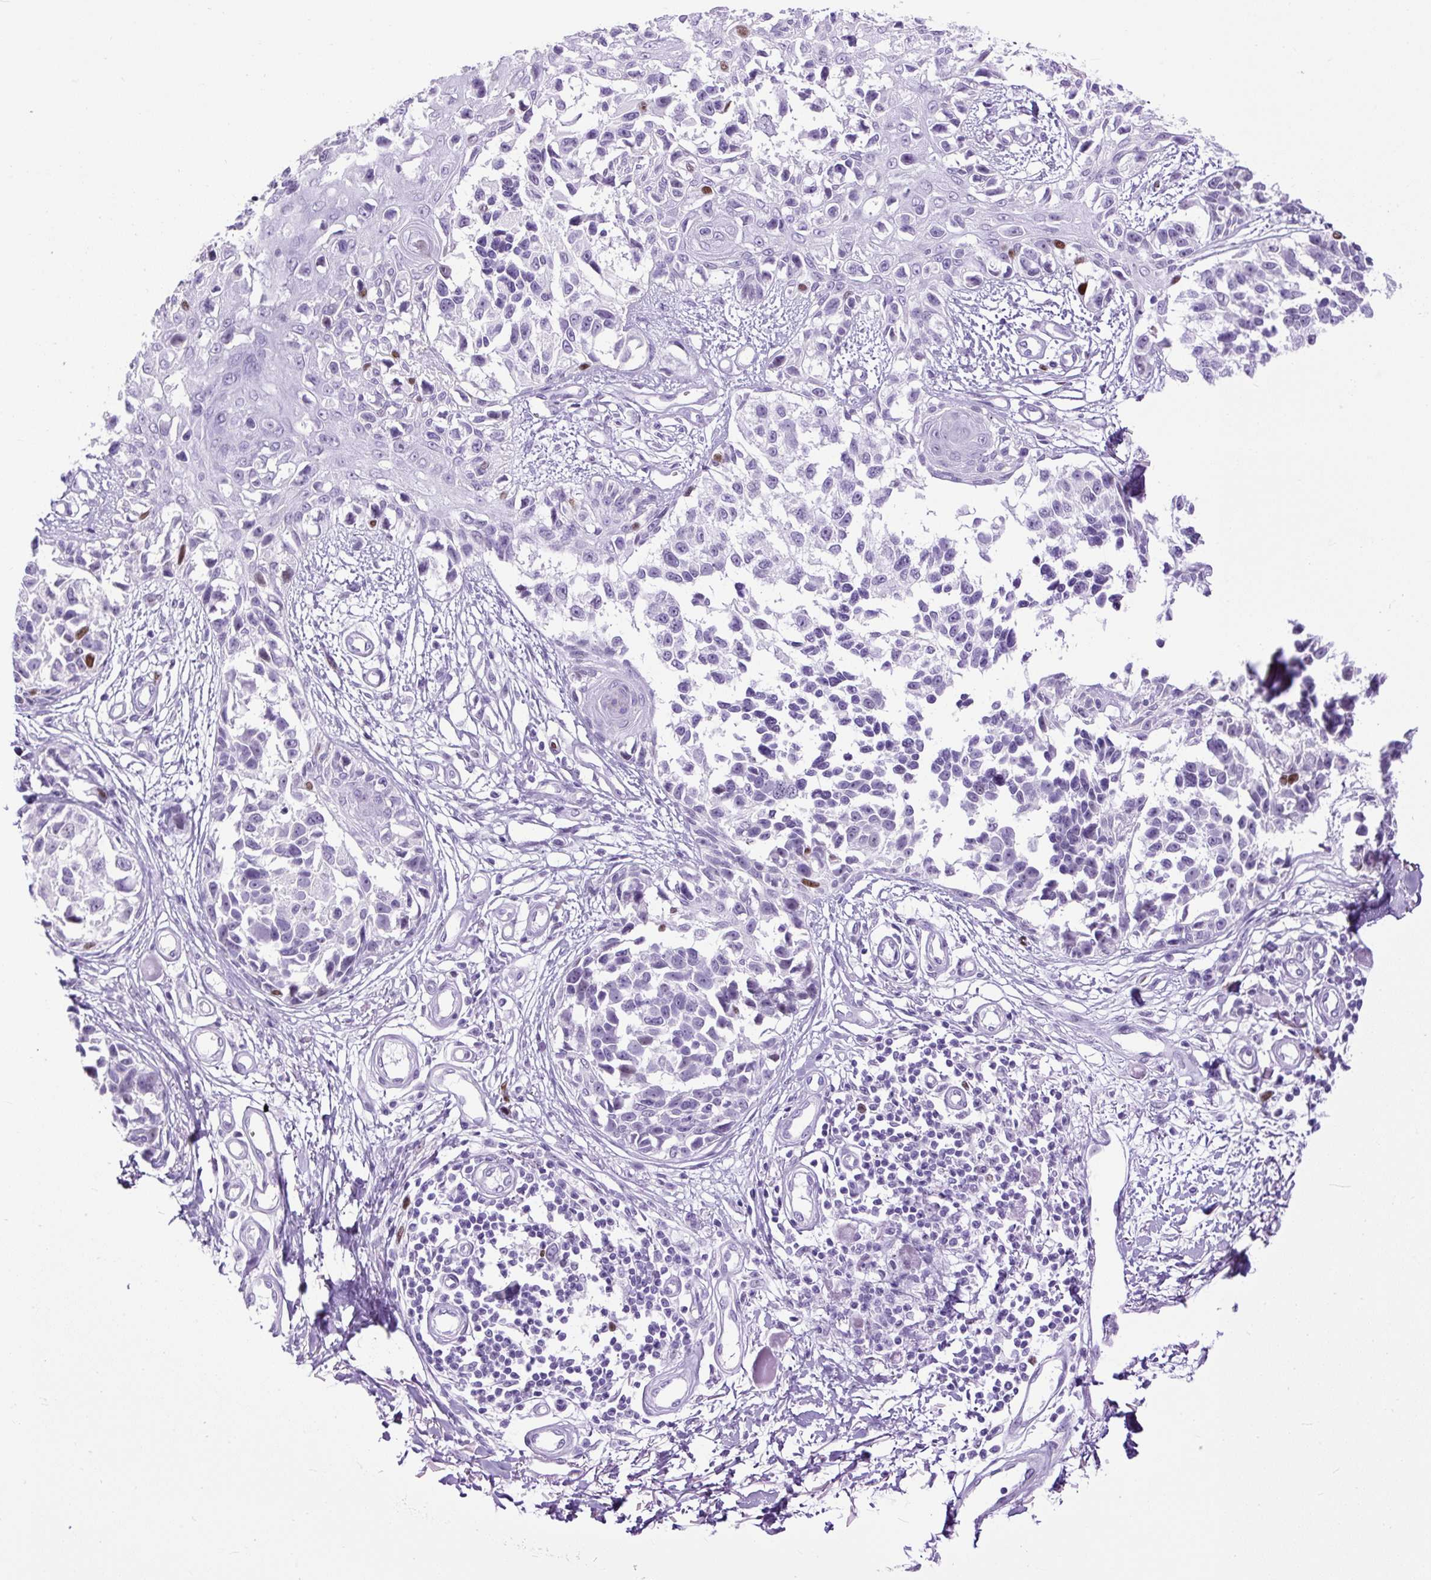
{"staining": {"intensity": "moderate", "quantity": "<25%", "location": "nuclear"}, "tissue": "melanoma", "cell_type": "Tumor cells", "image_type": "cancer", "snomed": [{"axis": "morphology", "description": "Malignant melanoma, NOS"}, {"axis": "topography", "description": "Skin"}], "caption": "Malignant melanoma stained for a protein displays moderate nuclear positivity in tumor cells.", "gene": "RACGAP1", "patient": {"sex": "male", "age": 73}}